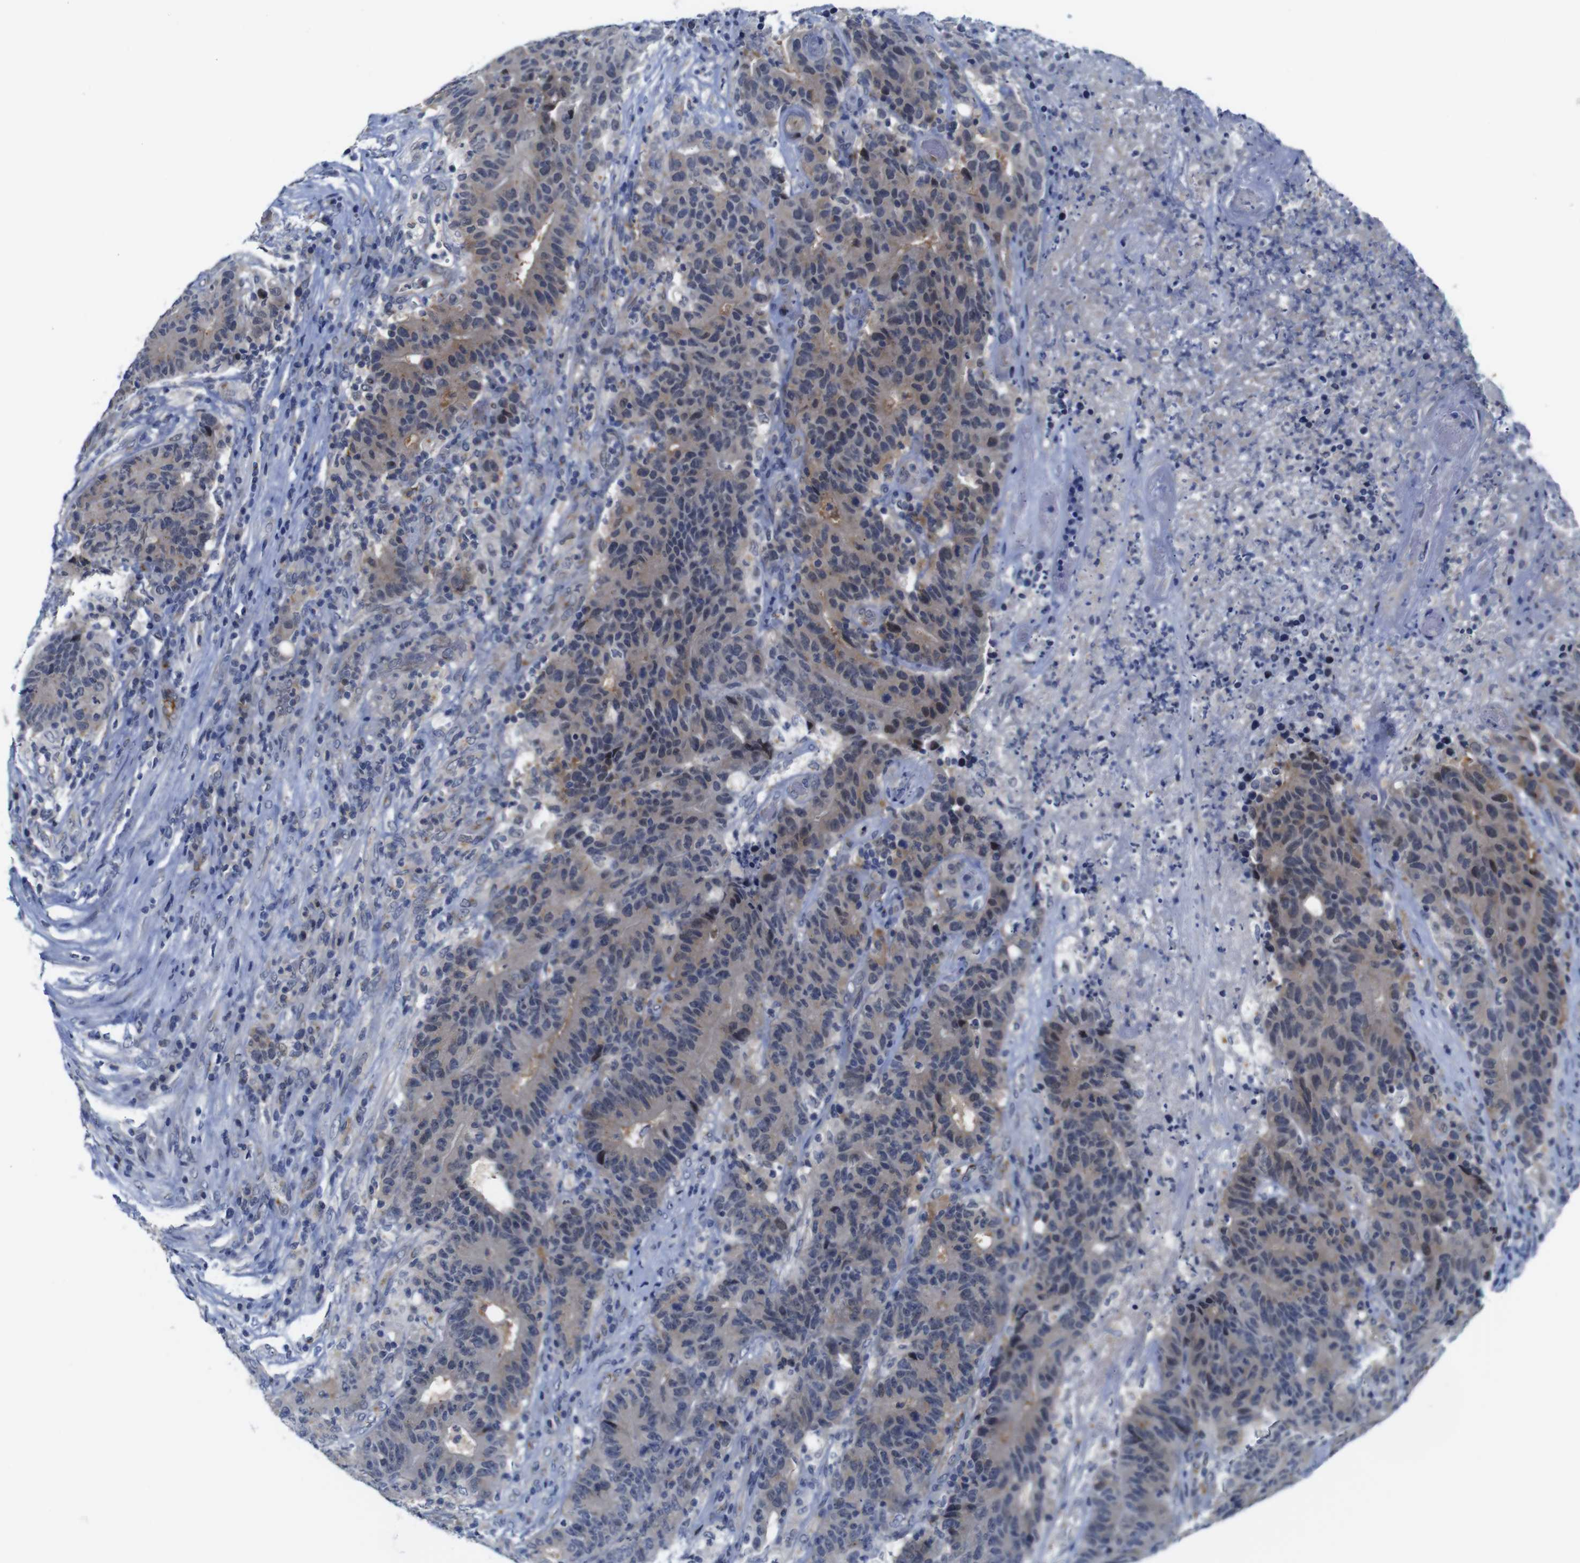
{"staining": {"intensity": "weak", "quantity": "25%-75%", "location": "cytoplasmic/membranous"}, "tissue": "colorectal cancer", "cell_type": "Tumor cells", "image_type": "cancer", "snomed": [{"axis": "morphology", "description": "Normal tissue, NOS"}, {"axis": "morphology", "description": "Adenocarcinoma, NOS"}, {"axis": "topography", "description": "Colon"}], "caption": "DAB (3,3'-diaminobenzidine) immunohistochemical staining of human adenocarcinoma (colorectal) reveals weak cytoplasmic/membranous protein staining in approximately 25%-75% of tumor cells.", "gene": "FURIN", "patient": {"sex": "female", "age": 75}}